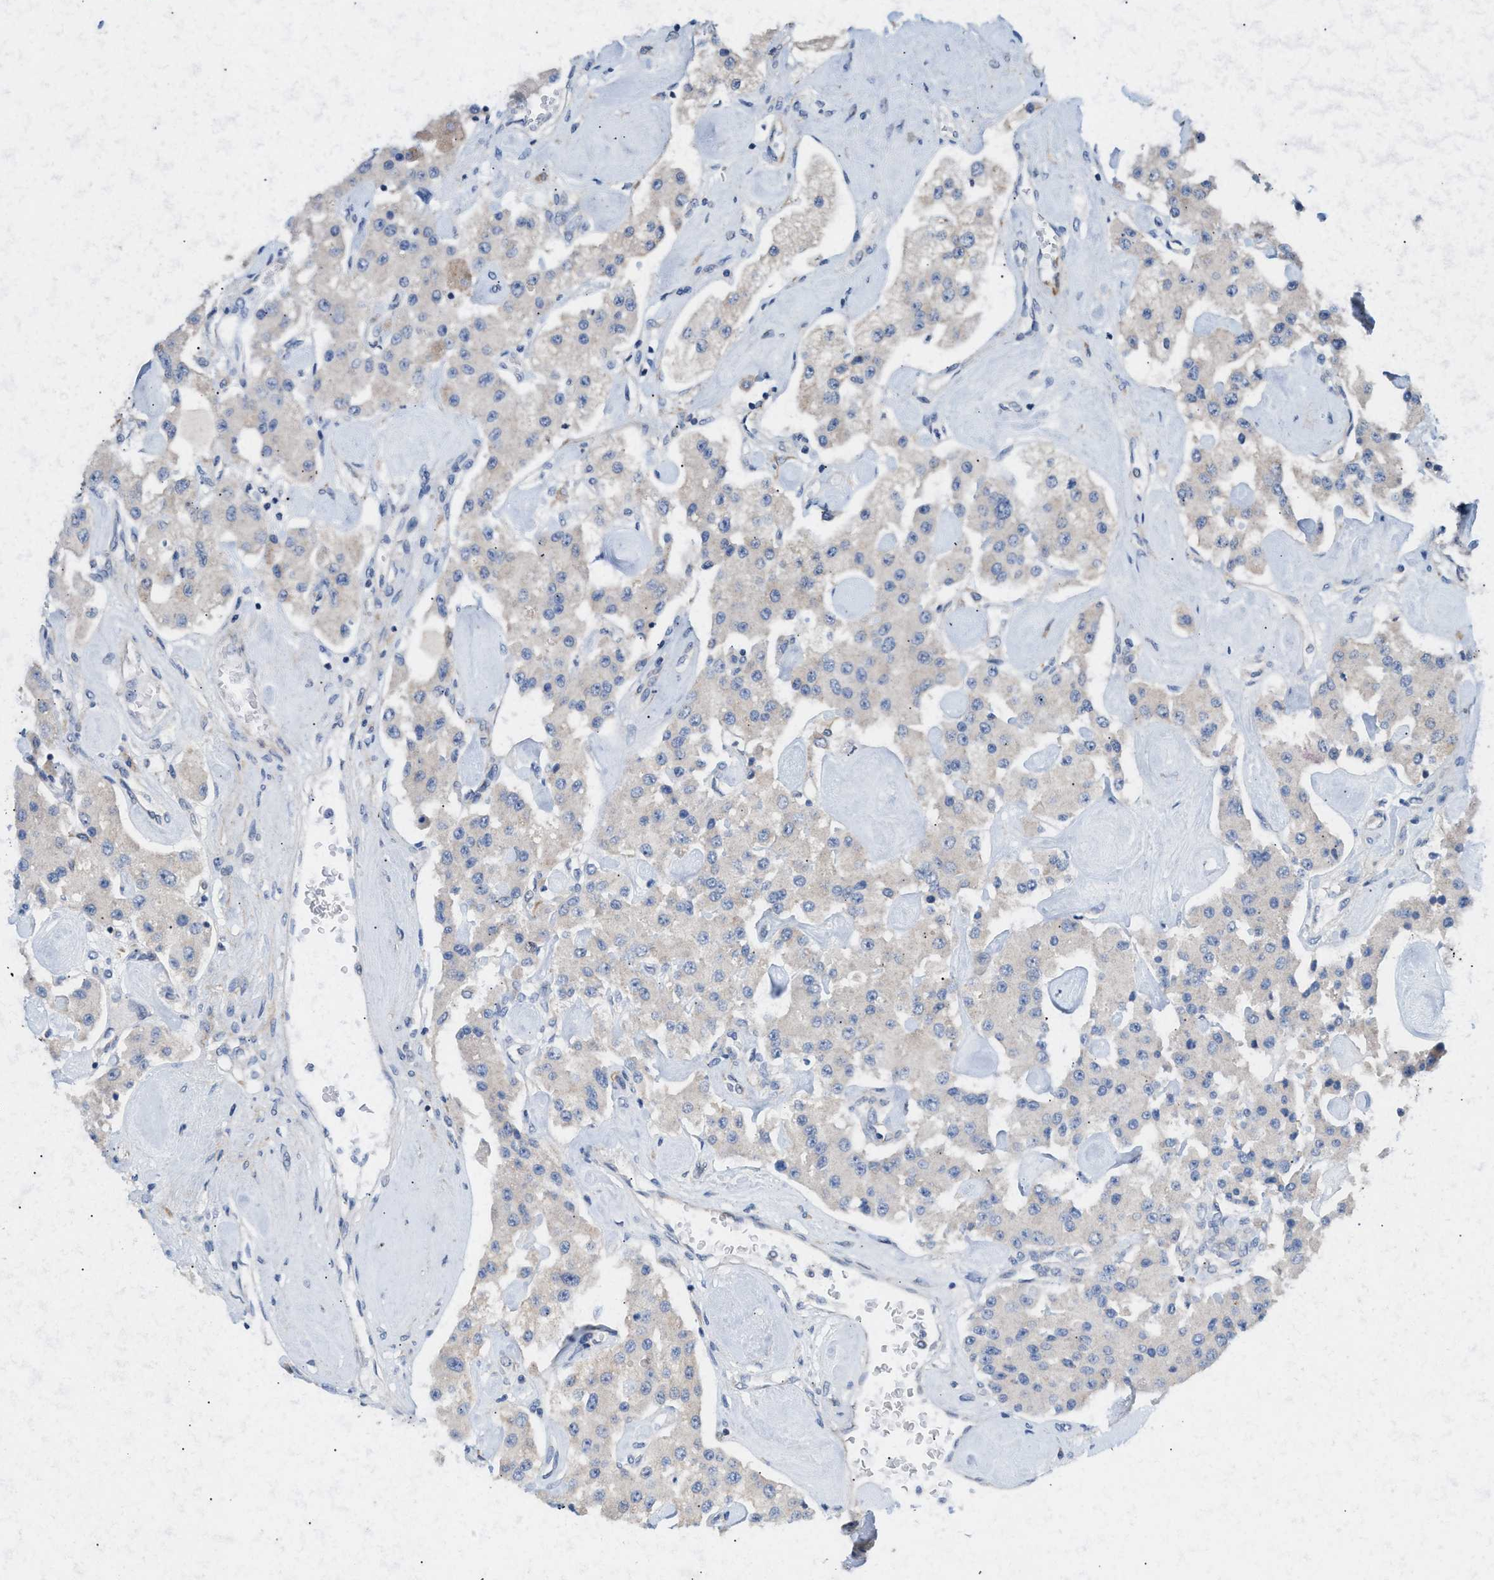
{"staining": {"intensity": "negative", "quantity": "none", "location": "none"}, "tissue": "carcinoid", "cell_type": "Tumor cells", "image_type": "cancer", "snomed": [{"axis": "morphology", "description": "Carcinoid, malignant, NOS"}, {"axis": "topography", "description": "Pancreas"}], "caption": "An immunohistochemistry (IHC) histopathology image of carcinoid is shown. There is no staining in tumor cells of carcinoid.", "gene": "UBAP2", "patient": {"sex": "male", "age": 41}}